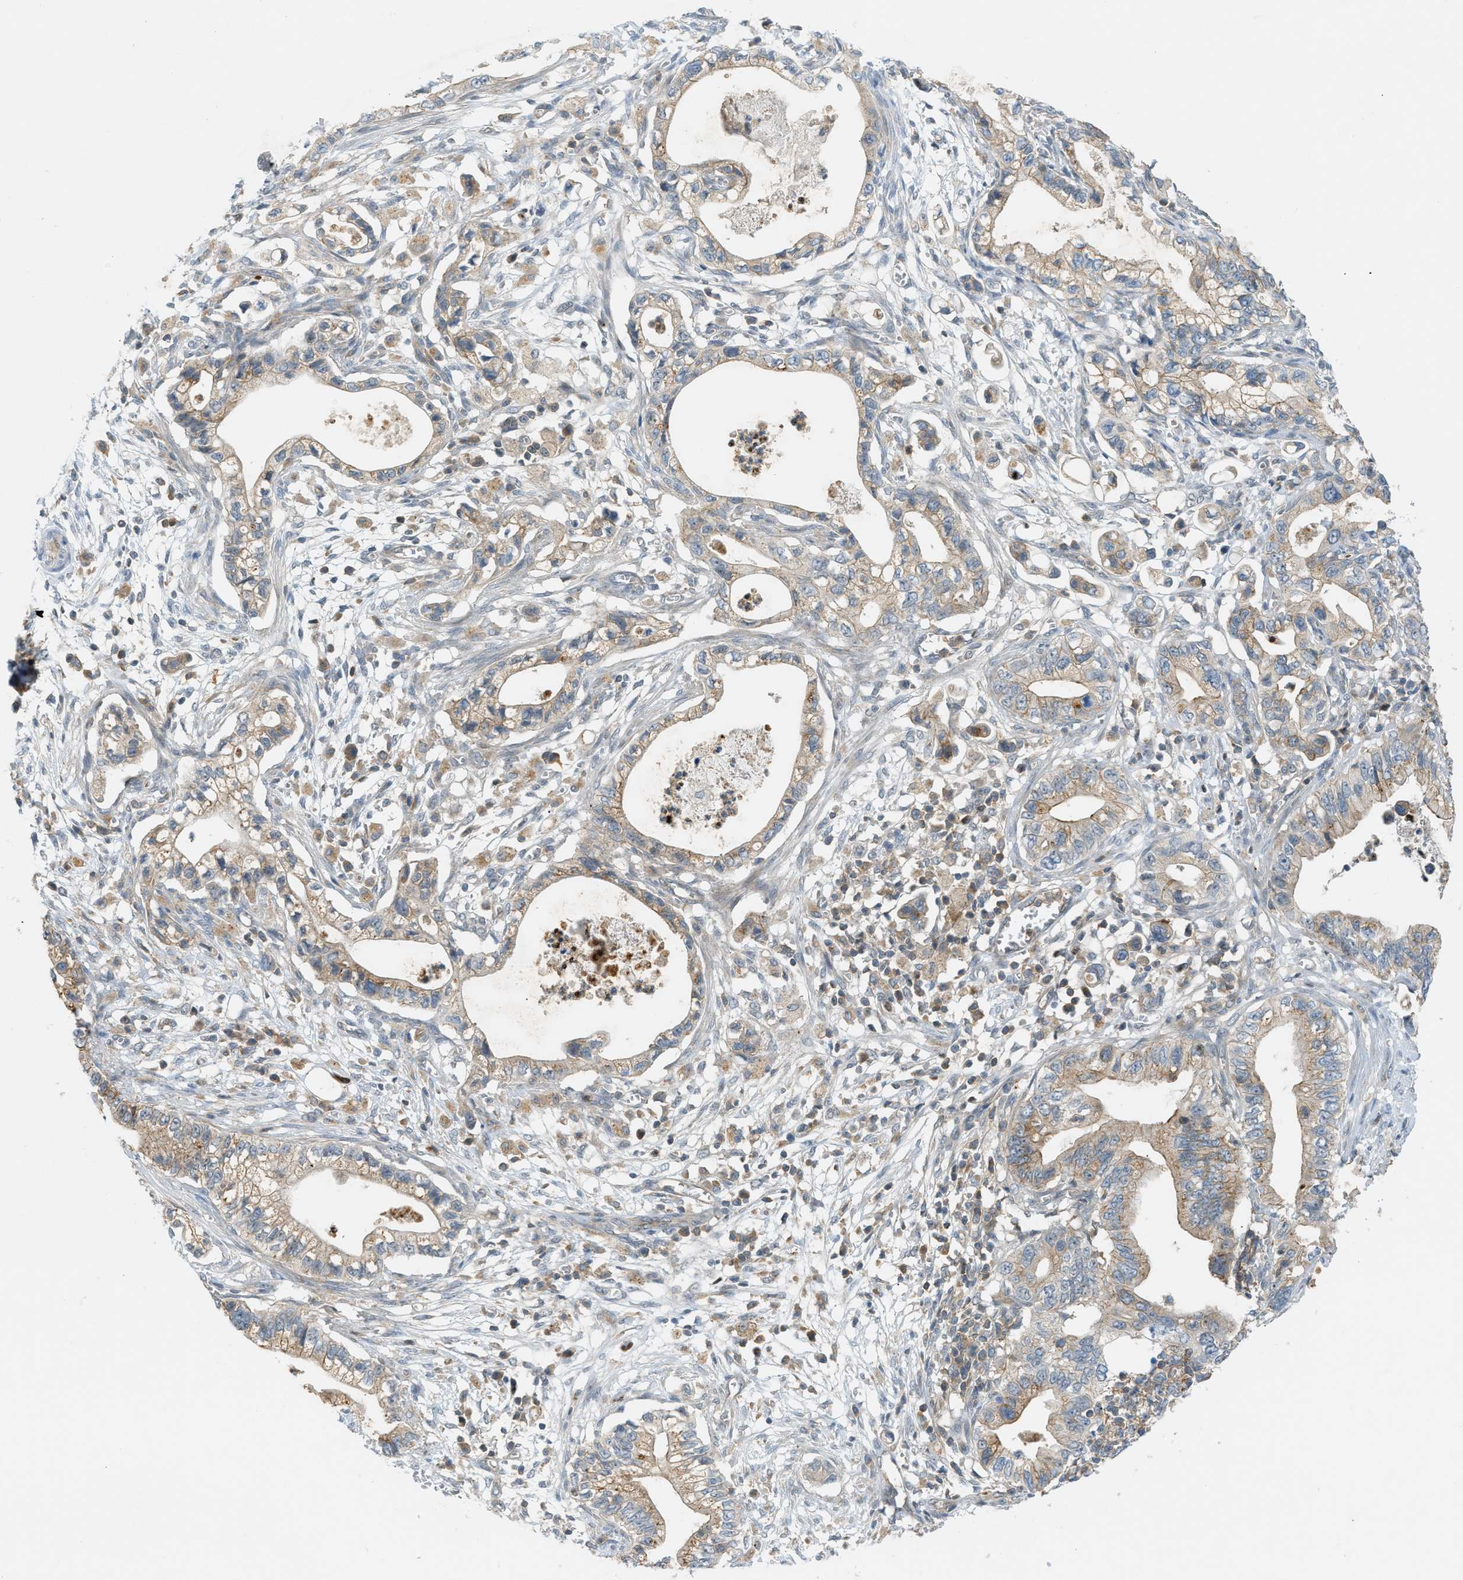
{"staining": {"intensity": "moderate", "quantity": ">75%", "location": "cytoplasmic/membranous"}, "tissue": "pancreatic cancer", "cell_type": "Tumor cells", "image_type": "cancer", "snomed": [{"axis": "morphology", "description": "Adenocarcinoma, NOS"}, {"axis": "topography", "description": "Pancreas"}], "caption": "Protein expression by immunohistochemistry demonstrates moderate cytoplasmic/membranous expression in about >75% of tumor cells in pancreatic adenocarcinoma. The staining is performed using DAB brown chromogen to label protein expression. The nuclei are counter-stained blue using hematoxylin.", "gene": "GRK6", "patient": {"sex": "male", "age": 56}}